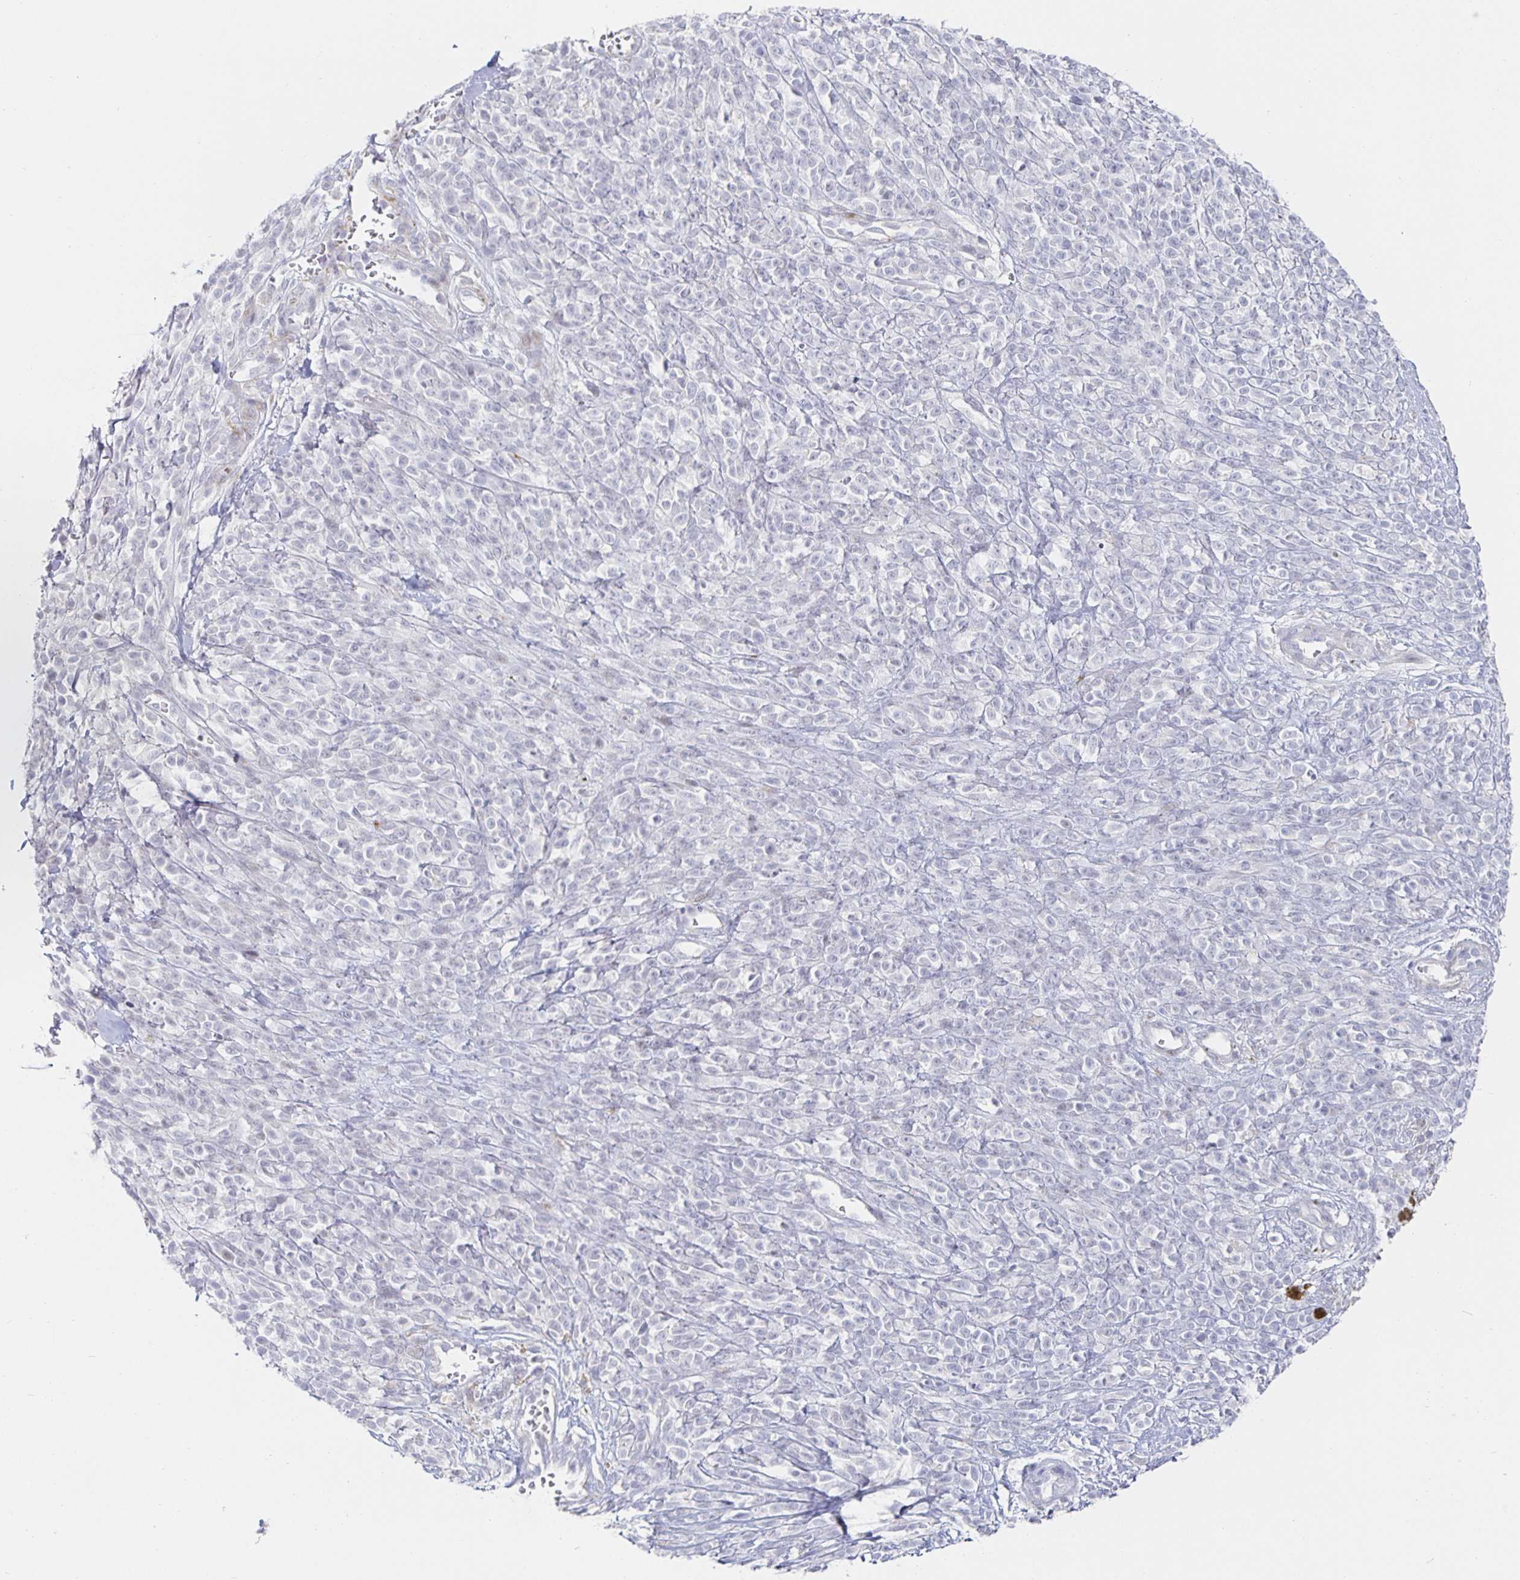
{"staining": {"intensity": "negative", "quantity": "none", "location": "none"}, "tissue": "melanoma", "cell_type": "Tumor cells", "image_type": "cancer", "snomed": [{"axis": "morphology", "description": "Malignant melanoma, NOS"}, {"axis": "topography", "description": "Skin"}, {"axis": "topography", "description": "Skin of trunk"}], "caption": "Tumor cells show no significant protein expression in melanoma.", "gene": "S100G", "patient": {"sex": "male", "age": 74}}